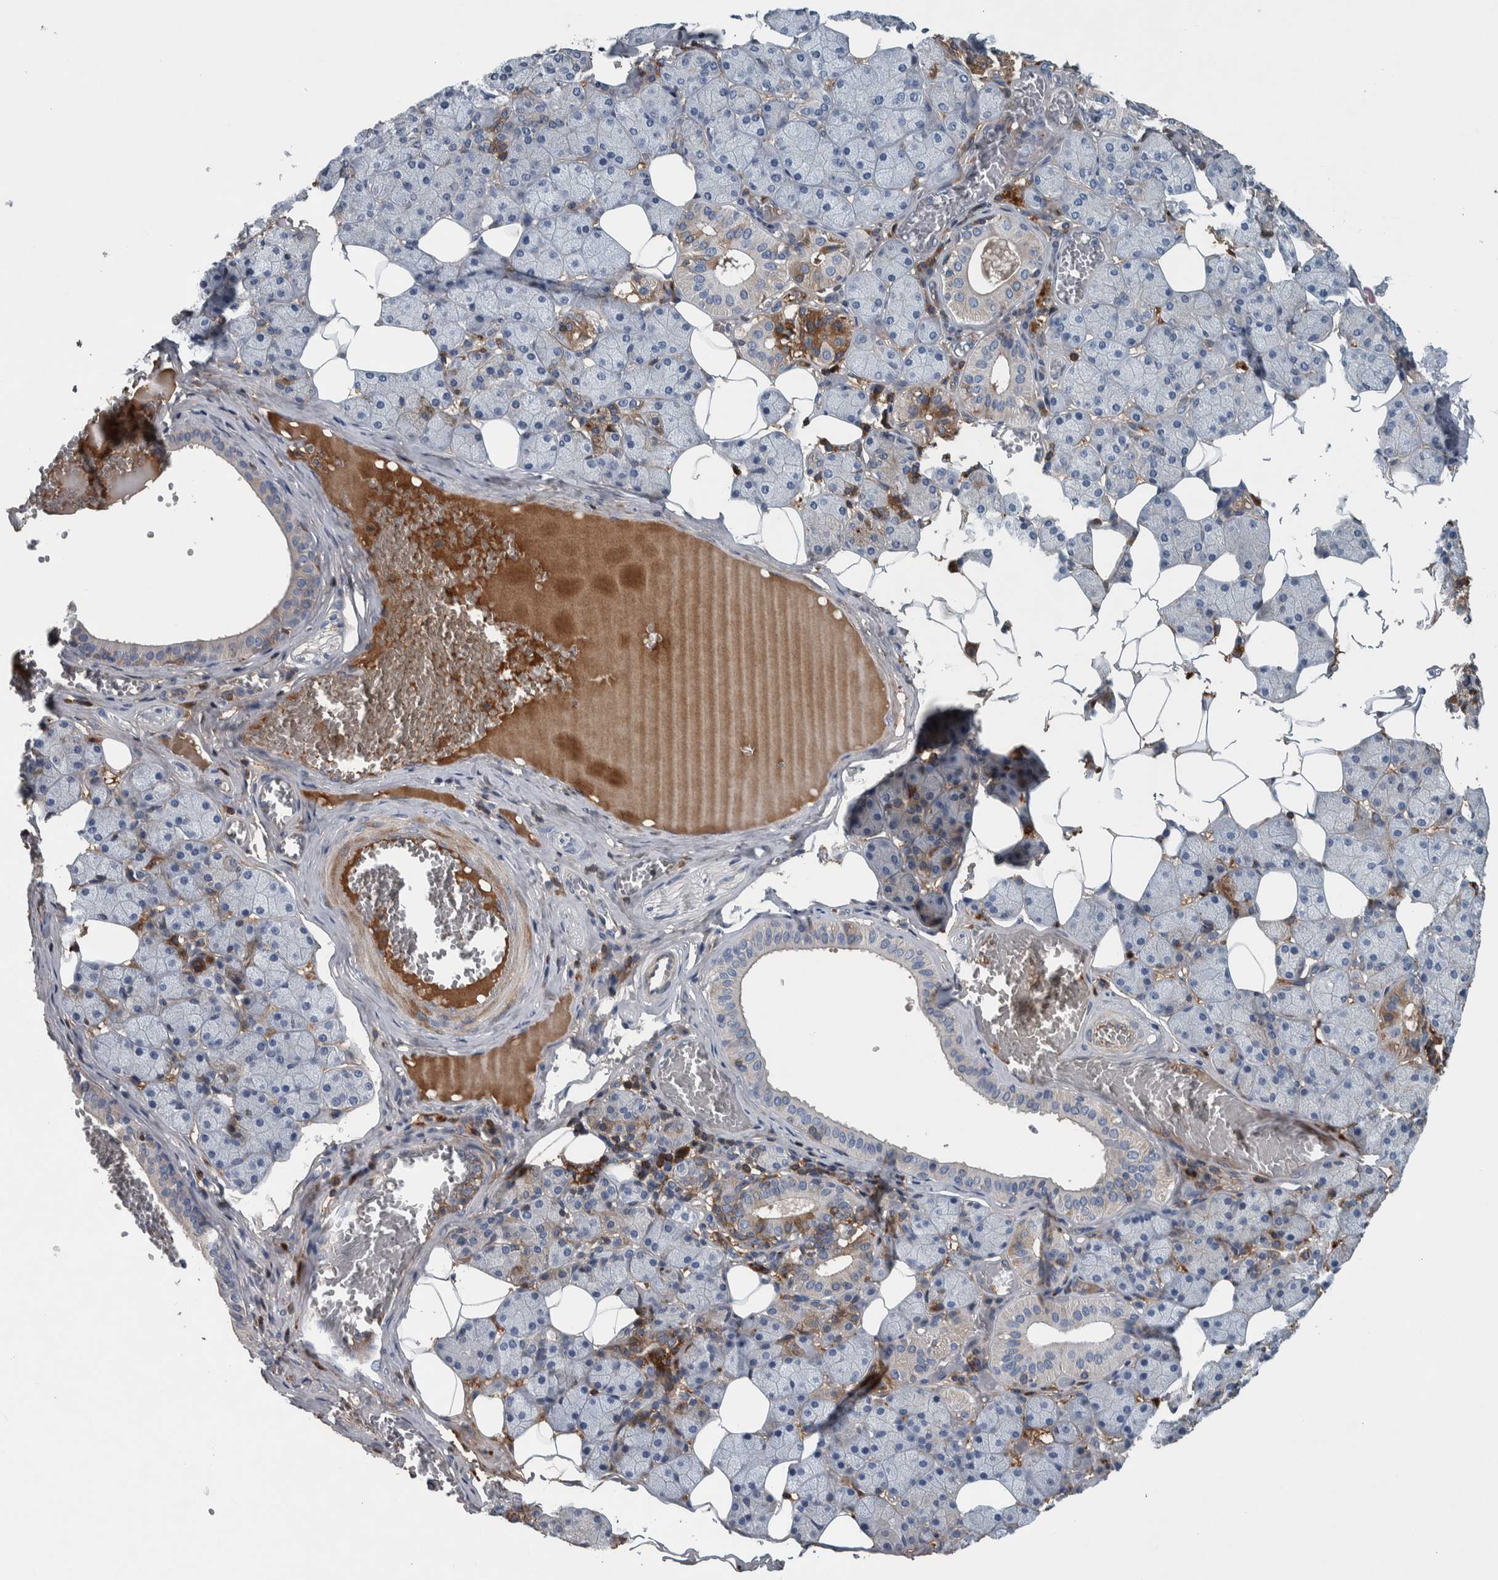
{"staining": {"intensity": "moderate", "quantity": "<25%", "location": "cytoplasmic/membranous"}, "tissue": "salivary gland", "cell_type": "Glandular cells", "image_type": "normal", "snomed": [{"axis": "morphology", "description": "Normal tissue, NOS"}, {"axis": "topography", "description": "Salivary gland"}], "caption": "Salivary gland stained for a protein demonstrates moderate cytoplasmic/membranous positivity in glandular cells. Immunohistochemistry (ihc) stains the protein of interest in brown and the nuclei are stained blue.", "gene": "SERPINC1", "patient": {"sex": "female", "age": 33}}